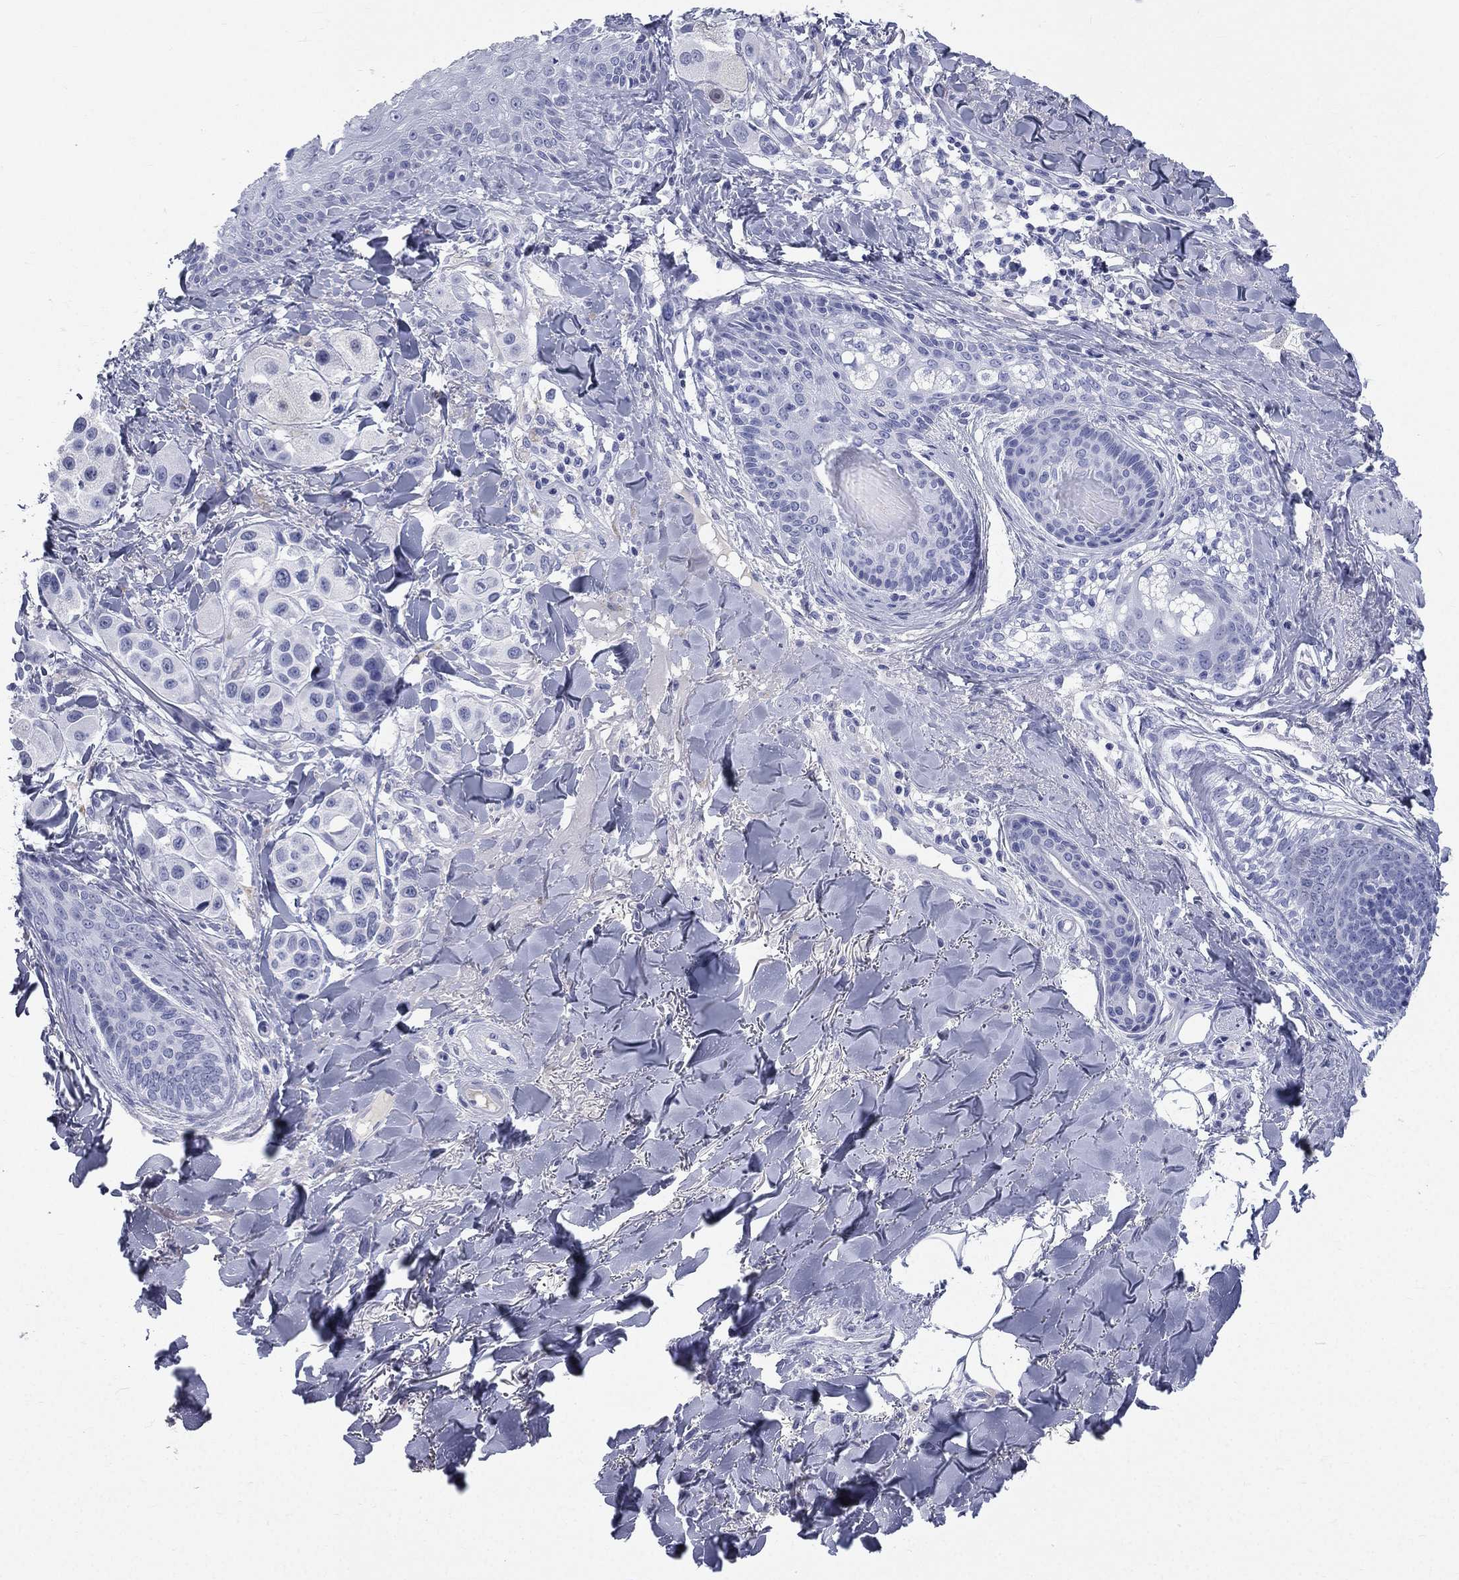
{"staining": {"intensity": "negative", "quantity": "none", "location": "none"}, "tissue": "melanoma", "cell_type": "Tumor cells", "image_type": "cancer", "snomed": [{"axis": "morphology", "description": "Malignant melanoma, NOS"}, {"axis": "topography", "description": "Skin"}], "caption": "A micrograph of melanoma stained for a protein demonstrates no brown staining in tumor cells.", "gene": "HP", "patient": {"sex": "male", "age": 57}}